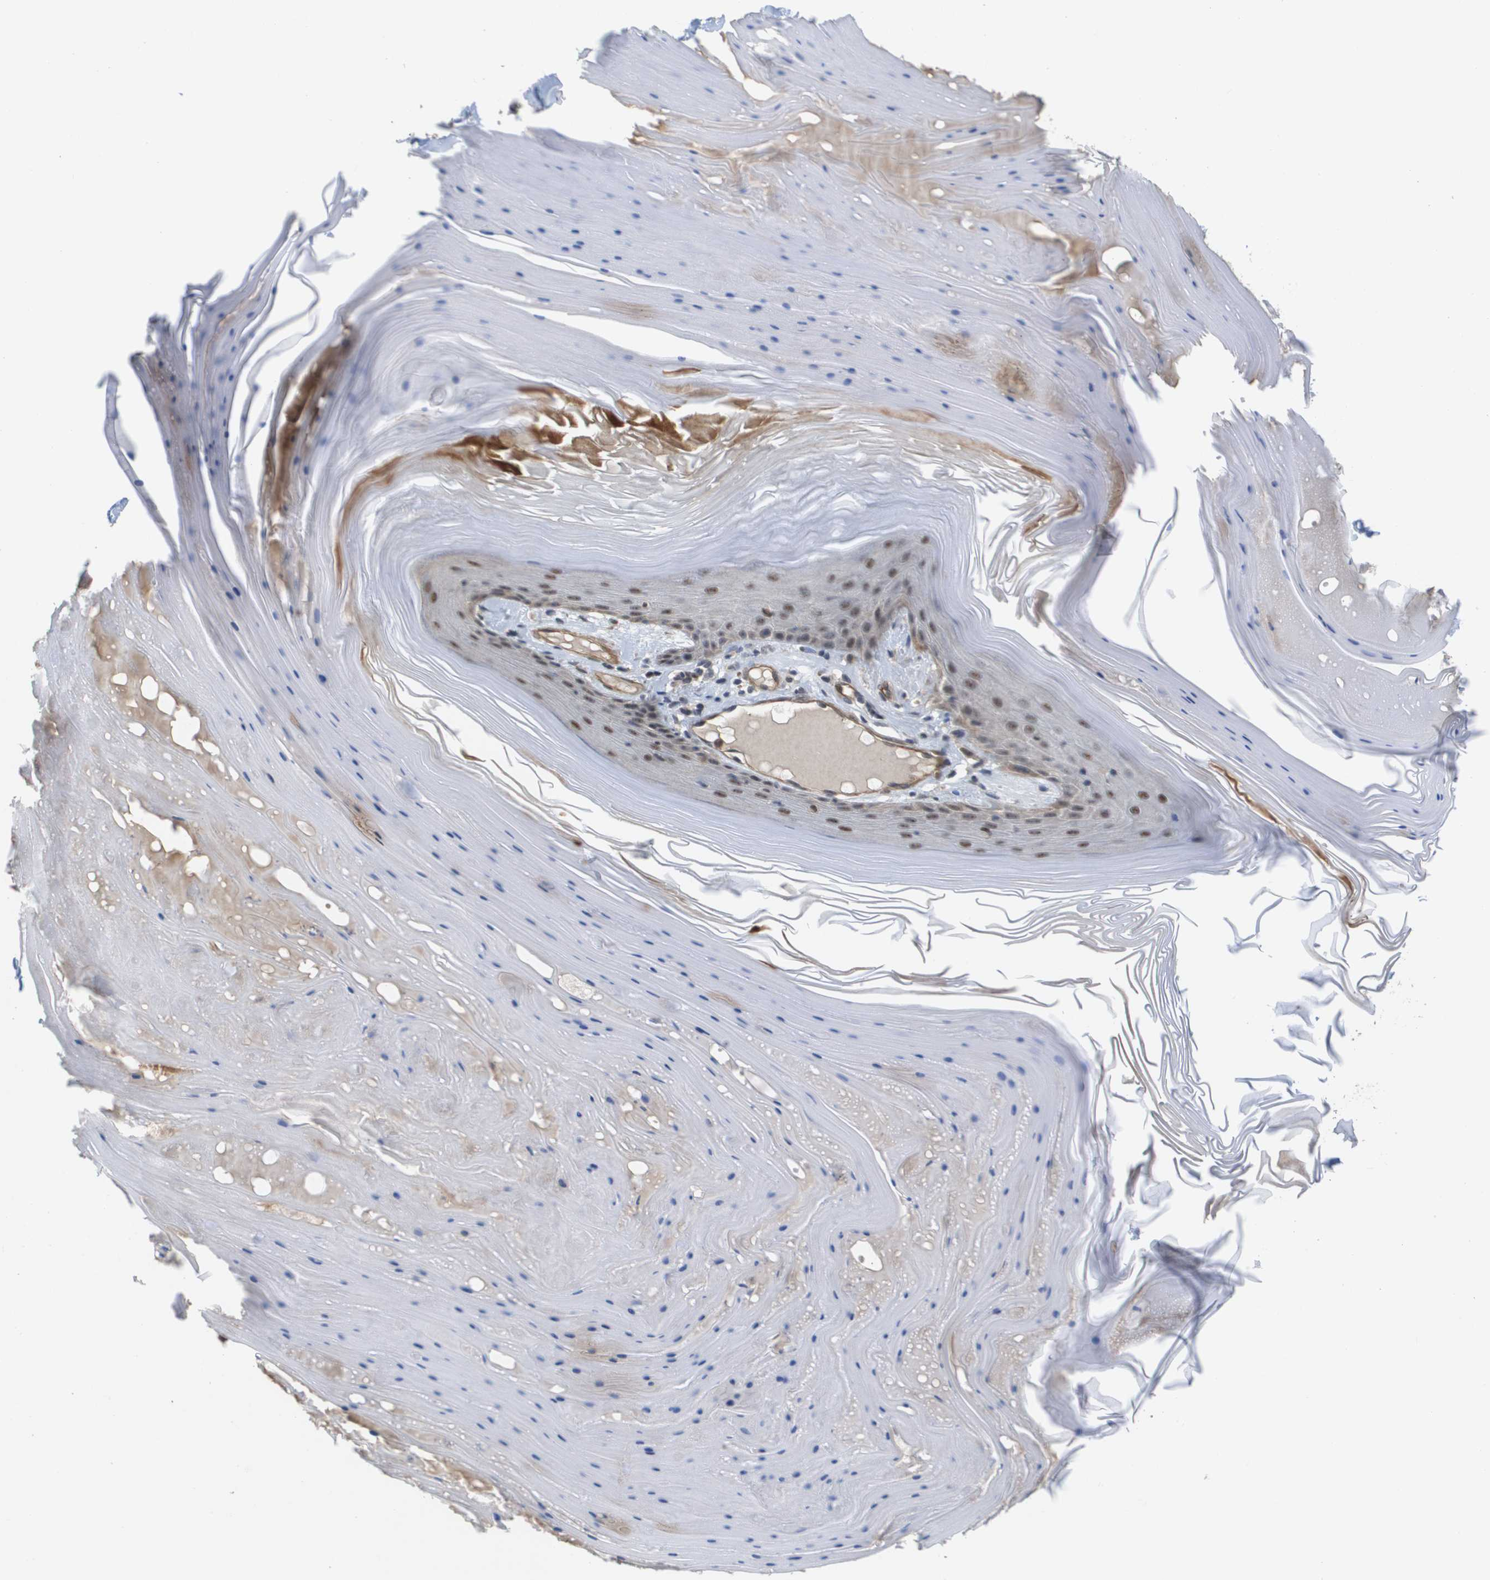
{"staining": {"intensity": "weak", "quantity": "<25%", "location": "nuclear"}, "tissue": "skin cancer", "cell_type": "Tumor cells", "image_type": "cancer", "snomed": [{"axis": "morphology", "description": "Squamous cell carcinoma, NOS"}, {"axis": "topography", "description": "Skin"}], "caption": "Immunohistochemistry (IHC) of skin cancer exhibits no expression in tumor cells.", "gene": "RNF112", "patient": {"sex": "male", "age": 74}}